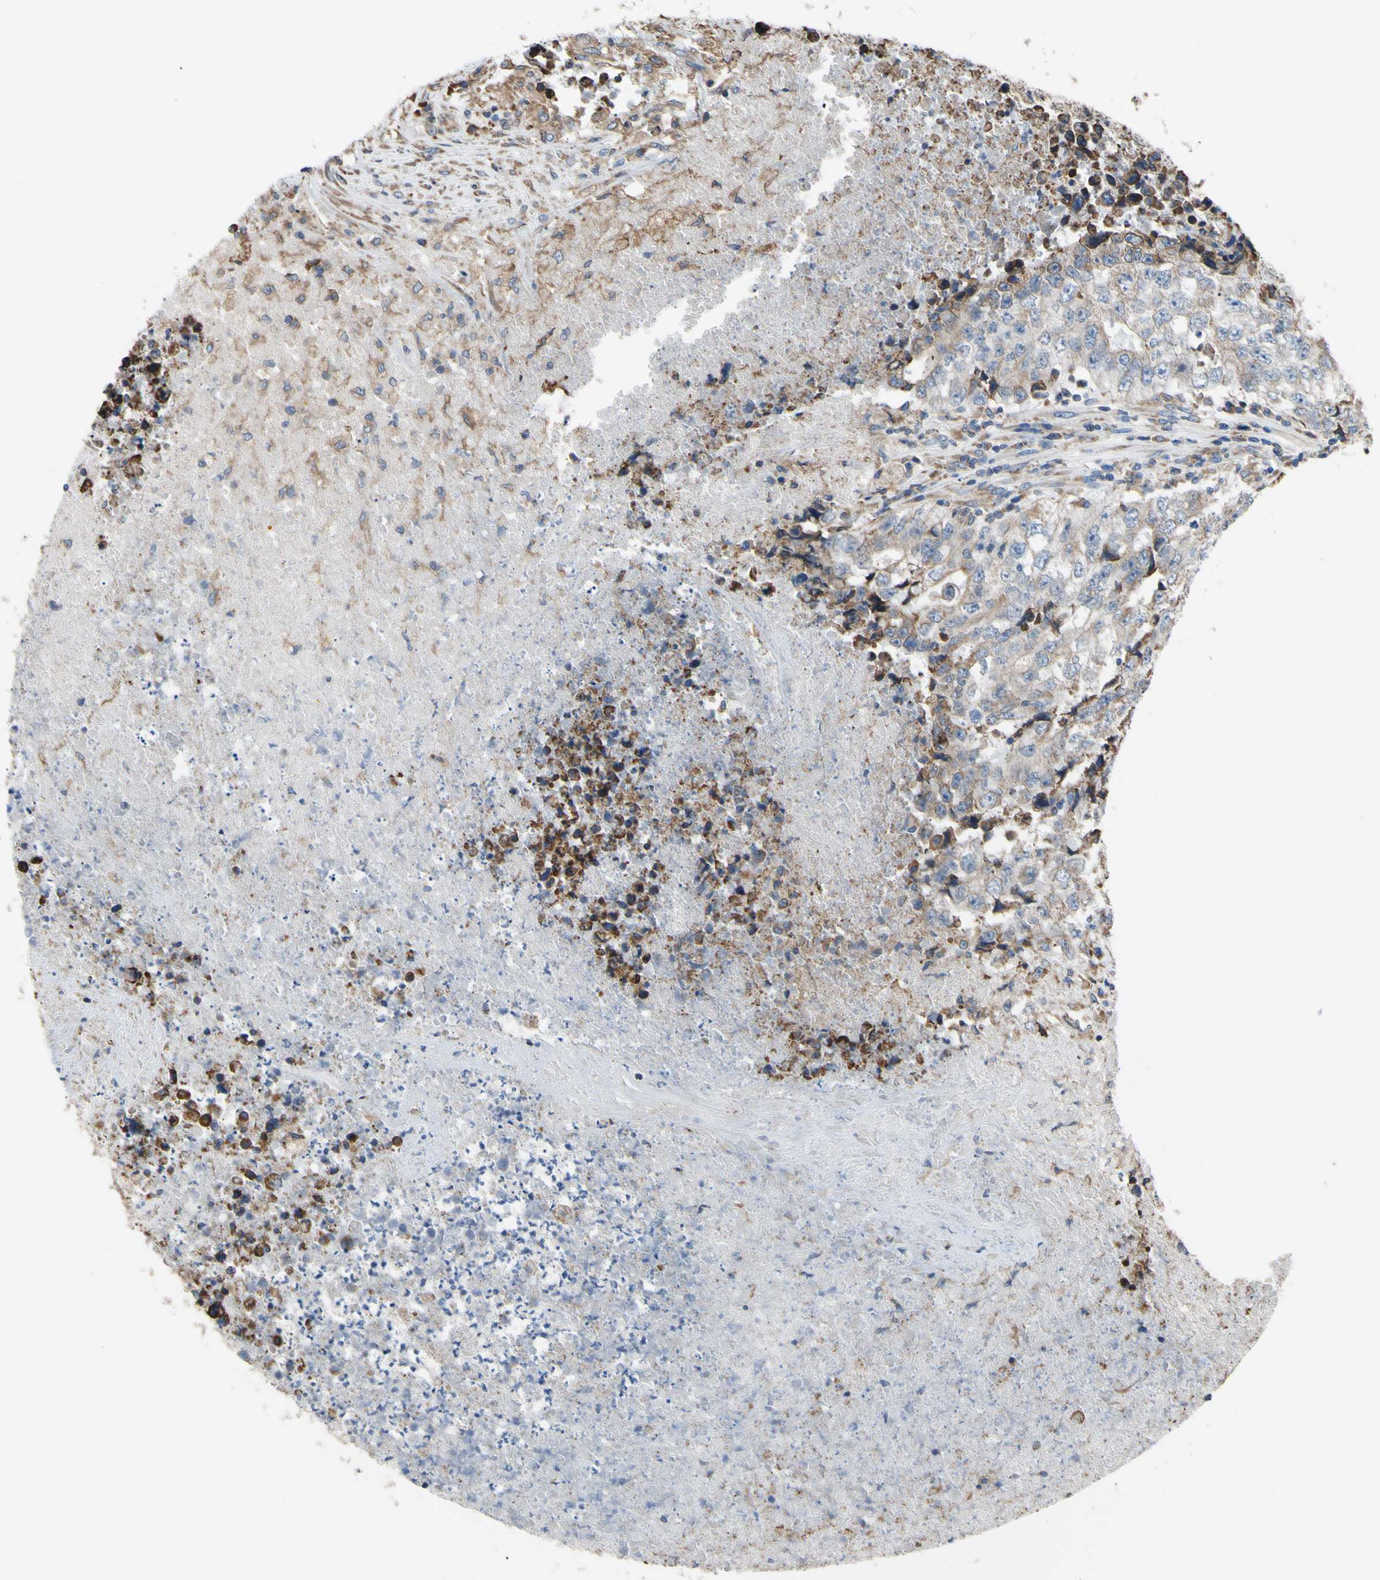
{"staining": {"intensity": "weak", "quantity": ">75%", "location": "cytoplasmic/membranous"}, "tissue": "testis cancer", "cell_type": "Tumor cells", "image_type": "cancer", "snomed": [{"axis": "morphology", "description": "Necrosis, NOS"}, {"axis": "morphology", "description": "Carcinoma, Embryonal, NOS"}, {"axis": "topography", "description": "Testis"}], "caption": "Testis embryonal carcinoma tissue shows weak cytoplasmic/membranous positivity in approximately >75% of tumor cells", "gene": "BMF", "patient": {"sex": "male", "age": 19}}